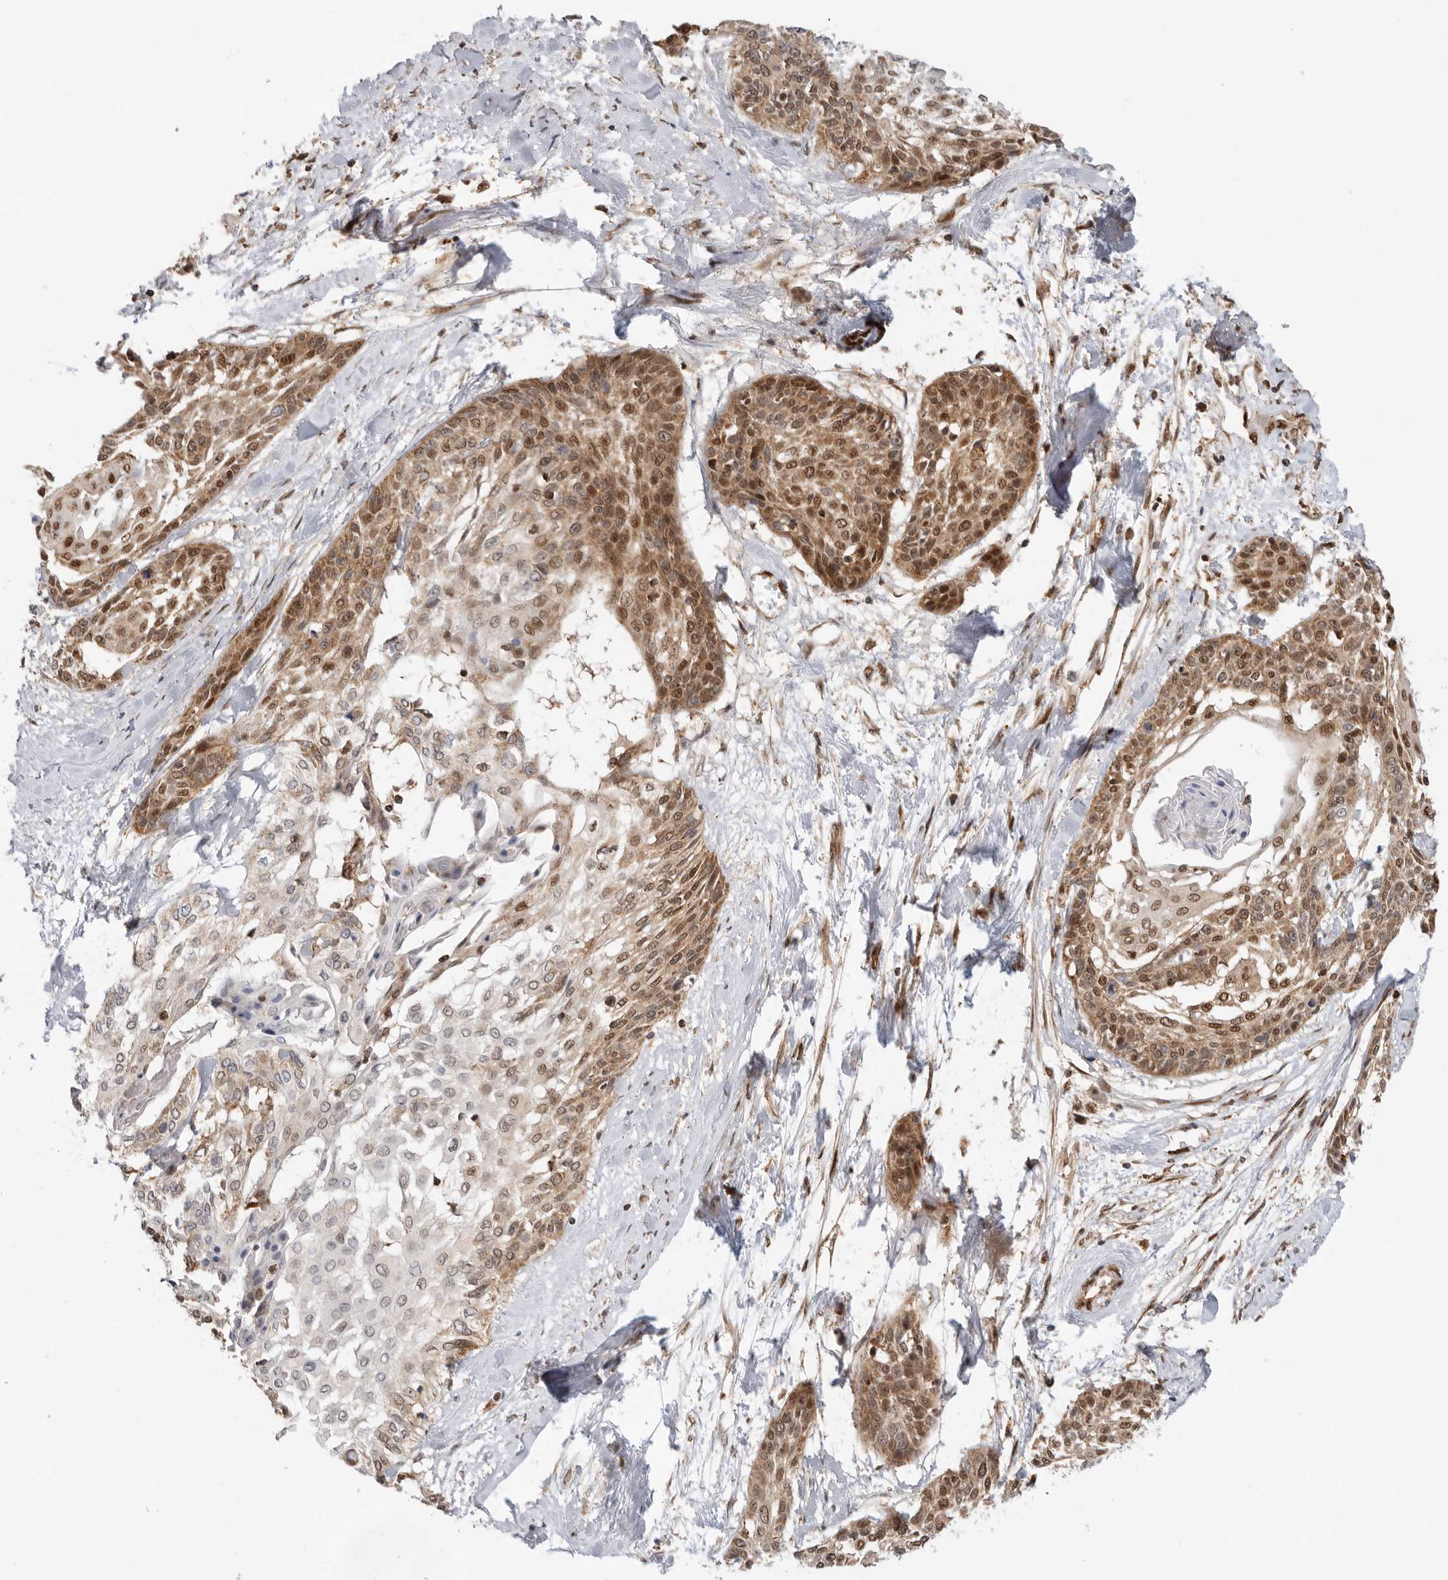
{"staining": {"intensity": "moderate", "quantity": ">75%", "location": "cytoplasmic/membranous,nuclear"}, "tissue": "cervical cancer", "cell_type": "Tumor cells", "image_type": "cancer", "snomed": [{"axis": "morphology", "description": "Squamous cell carcinoma, NOS"}, {"axis": "topography", "description": "Cervix"}], "caption": "Immunohistochemistry (IHC) micrograph of neoplastic tissue: cervical cancer (squamous cell carcinoma) stained using IHC shows medium levels of moderate protein expression localized specifically in the cytoplasmic/membranous and nuclear of tumor cells, appearing as a cytoplasmic/membranous and nuclear brown color.", "gene": "DCAF8", "patient": {"sex": "female", "age": 57}}